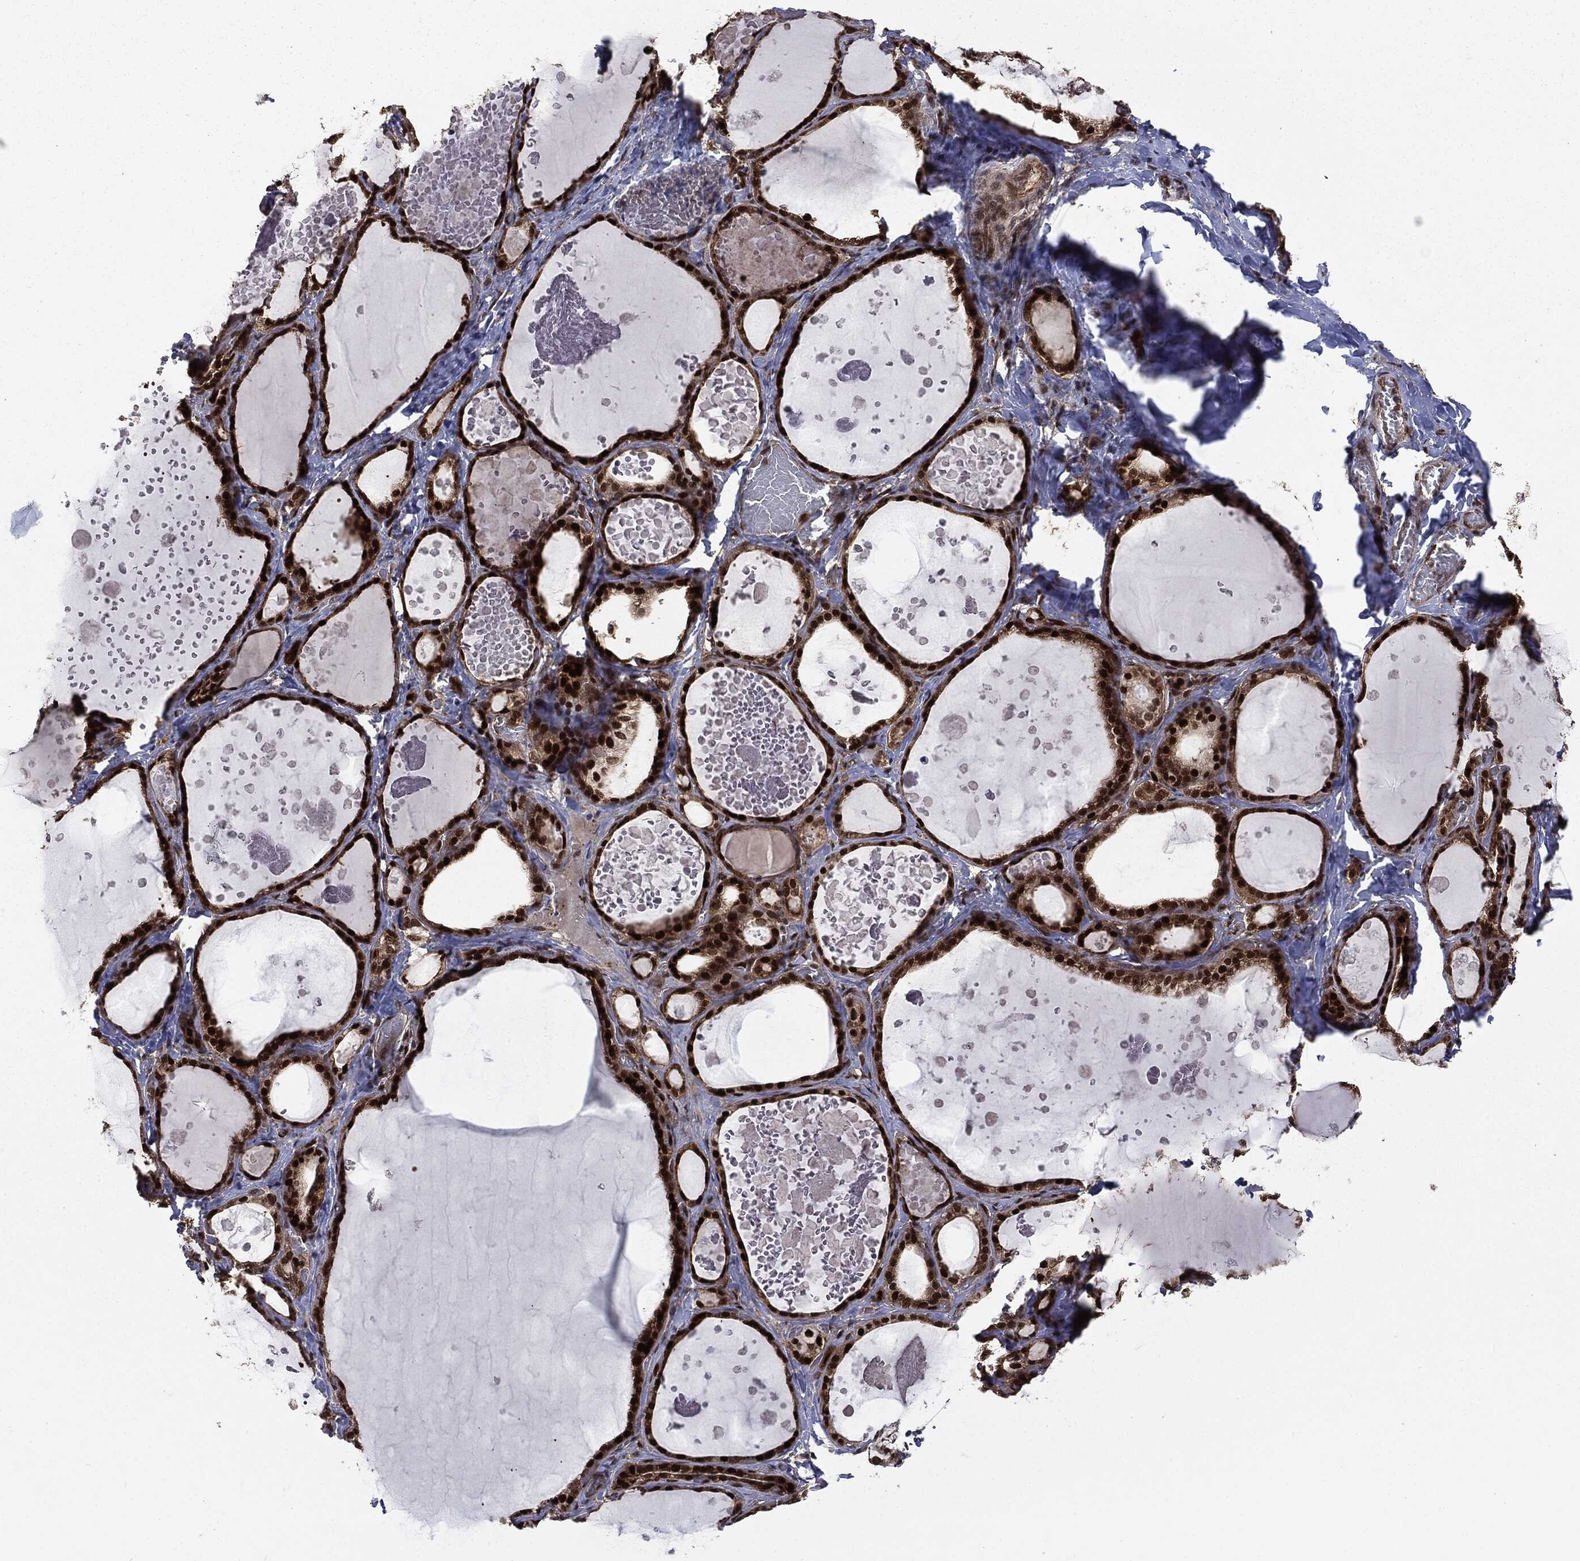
{"staining": {"intensity": "strong", "quantity": ">75%", "location": "cytoplasmic/membranous,nuclear"}, "tissue": "thyroid gland", "cell_type": "Glandular cells", "image_type": "normal", "snomed": [{"axis": "morphology", "description": "Normal tissue, NOS"}, {"axis": "topography", "description": "Thyroid gland"}], "caption": "An IHC micrograph of unremarkable tissue is shown. Protein staining in brown shows strong cytoplasmic/membranous,nuclear positivity in thyroid gland within glandular cells.", "gene": "PTPA", "patient": {"sex": "female", "age": 56}}